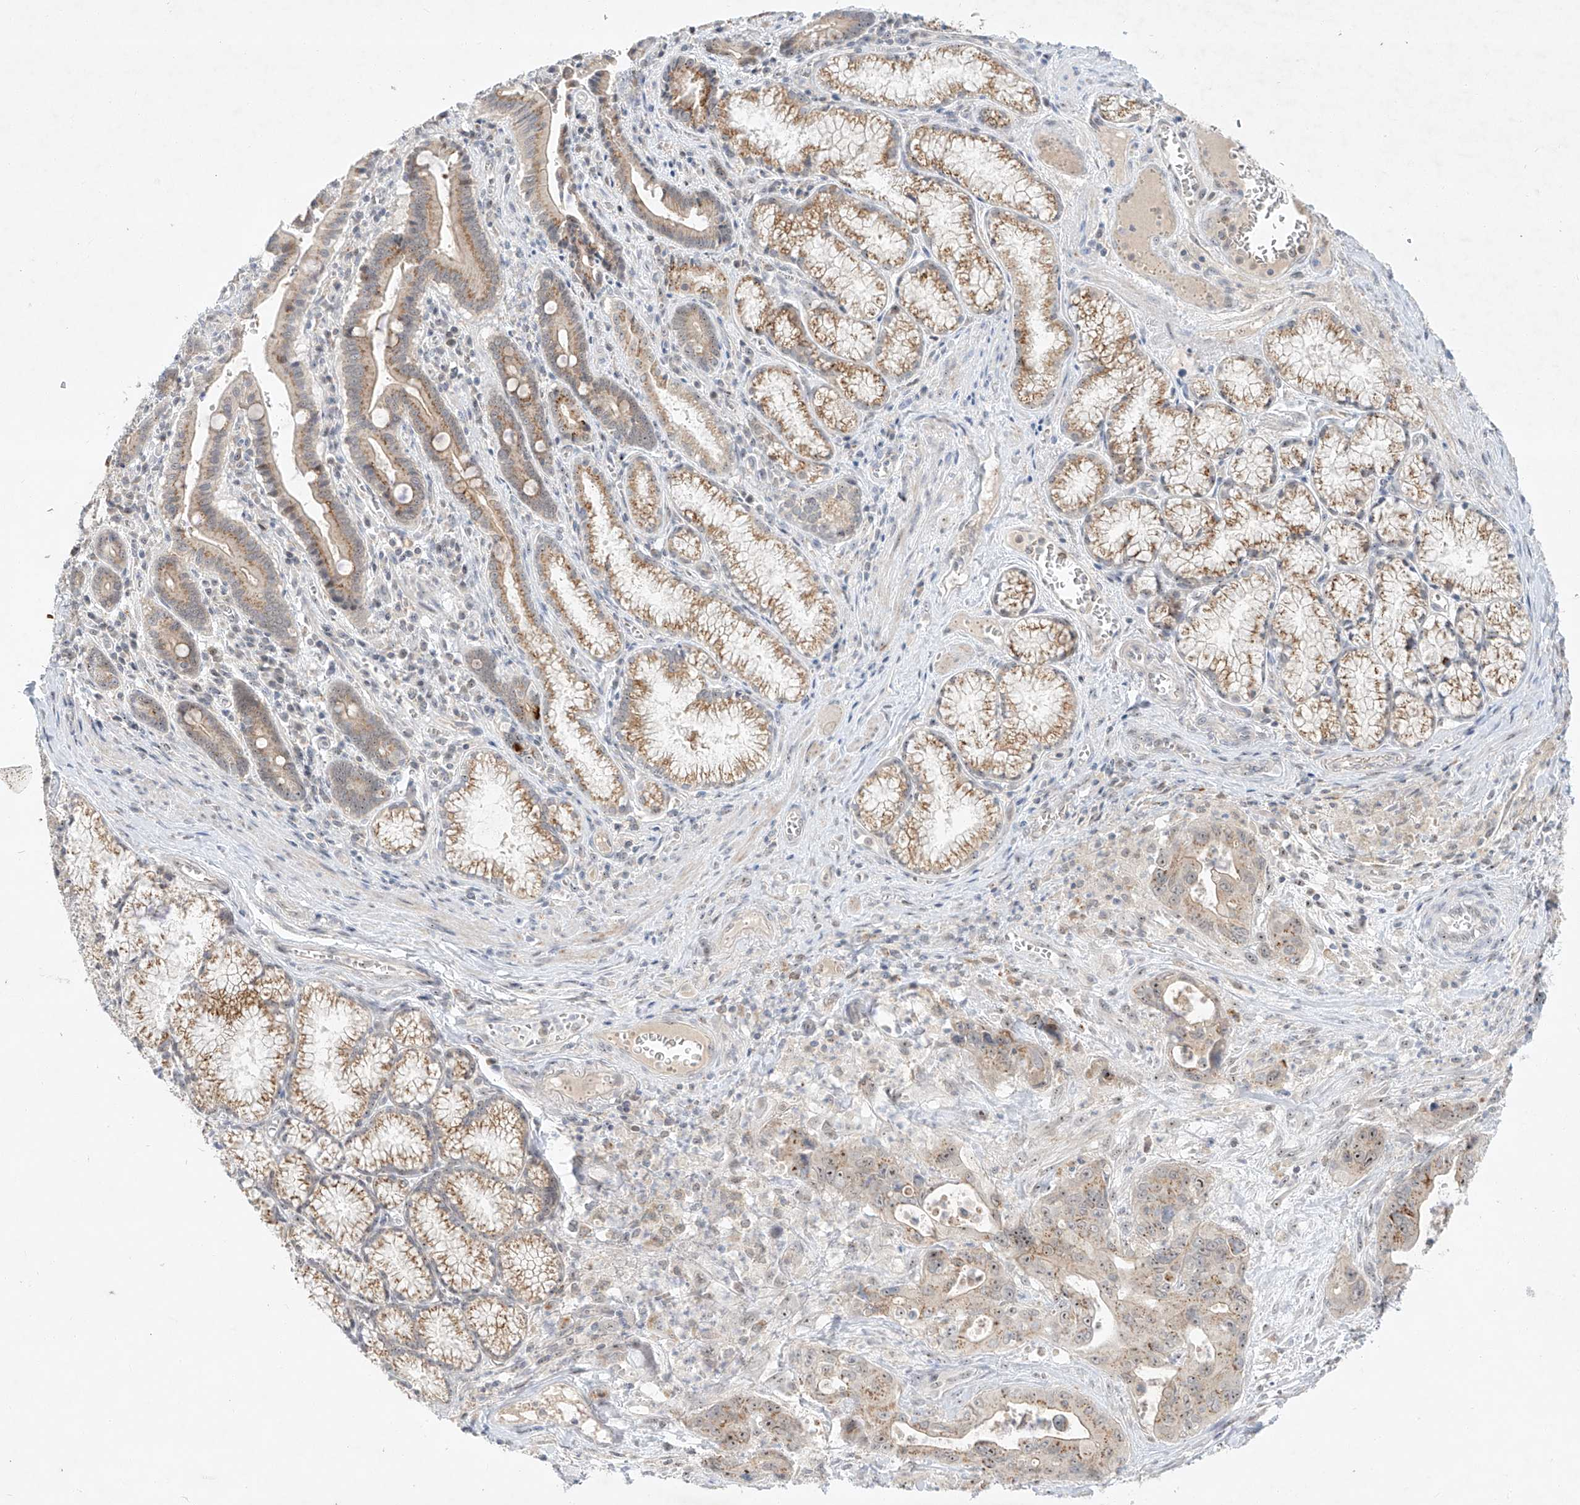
{"staining": {"intensity": "moderate", "quantity": "25%-75%", "location": "cytoplasmic/membranous,nuclear"}, "tissue": "pancreatic cancer", "cell_type": "Tumor cells", "image_type": "cancer", "snomed": [{"axis": "morphology", "description": "Adenocarcinoma, NOS"}, {"axis": "topography", "description": "Pancreas"}], "caption": "The immunohistochemical stain shows moderate cytoplasmic/membranous and nuclear positivity in tumor cells of adenocarcinoma (pancreatic) tissue.", "gene": "PAK6", "patient": {"sex": "male", "age": 70}}